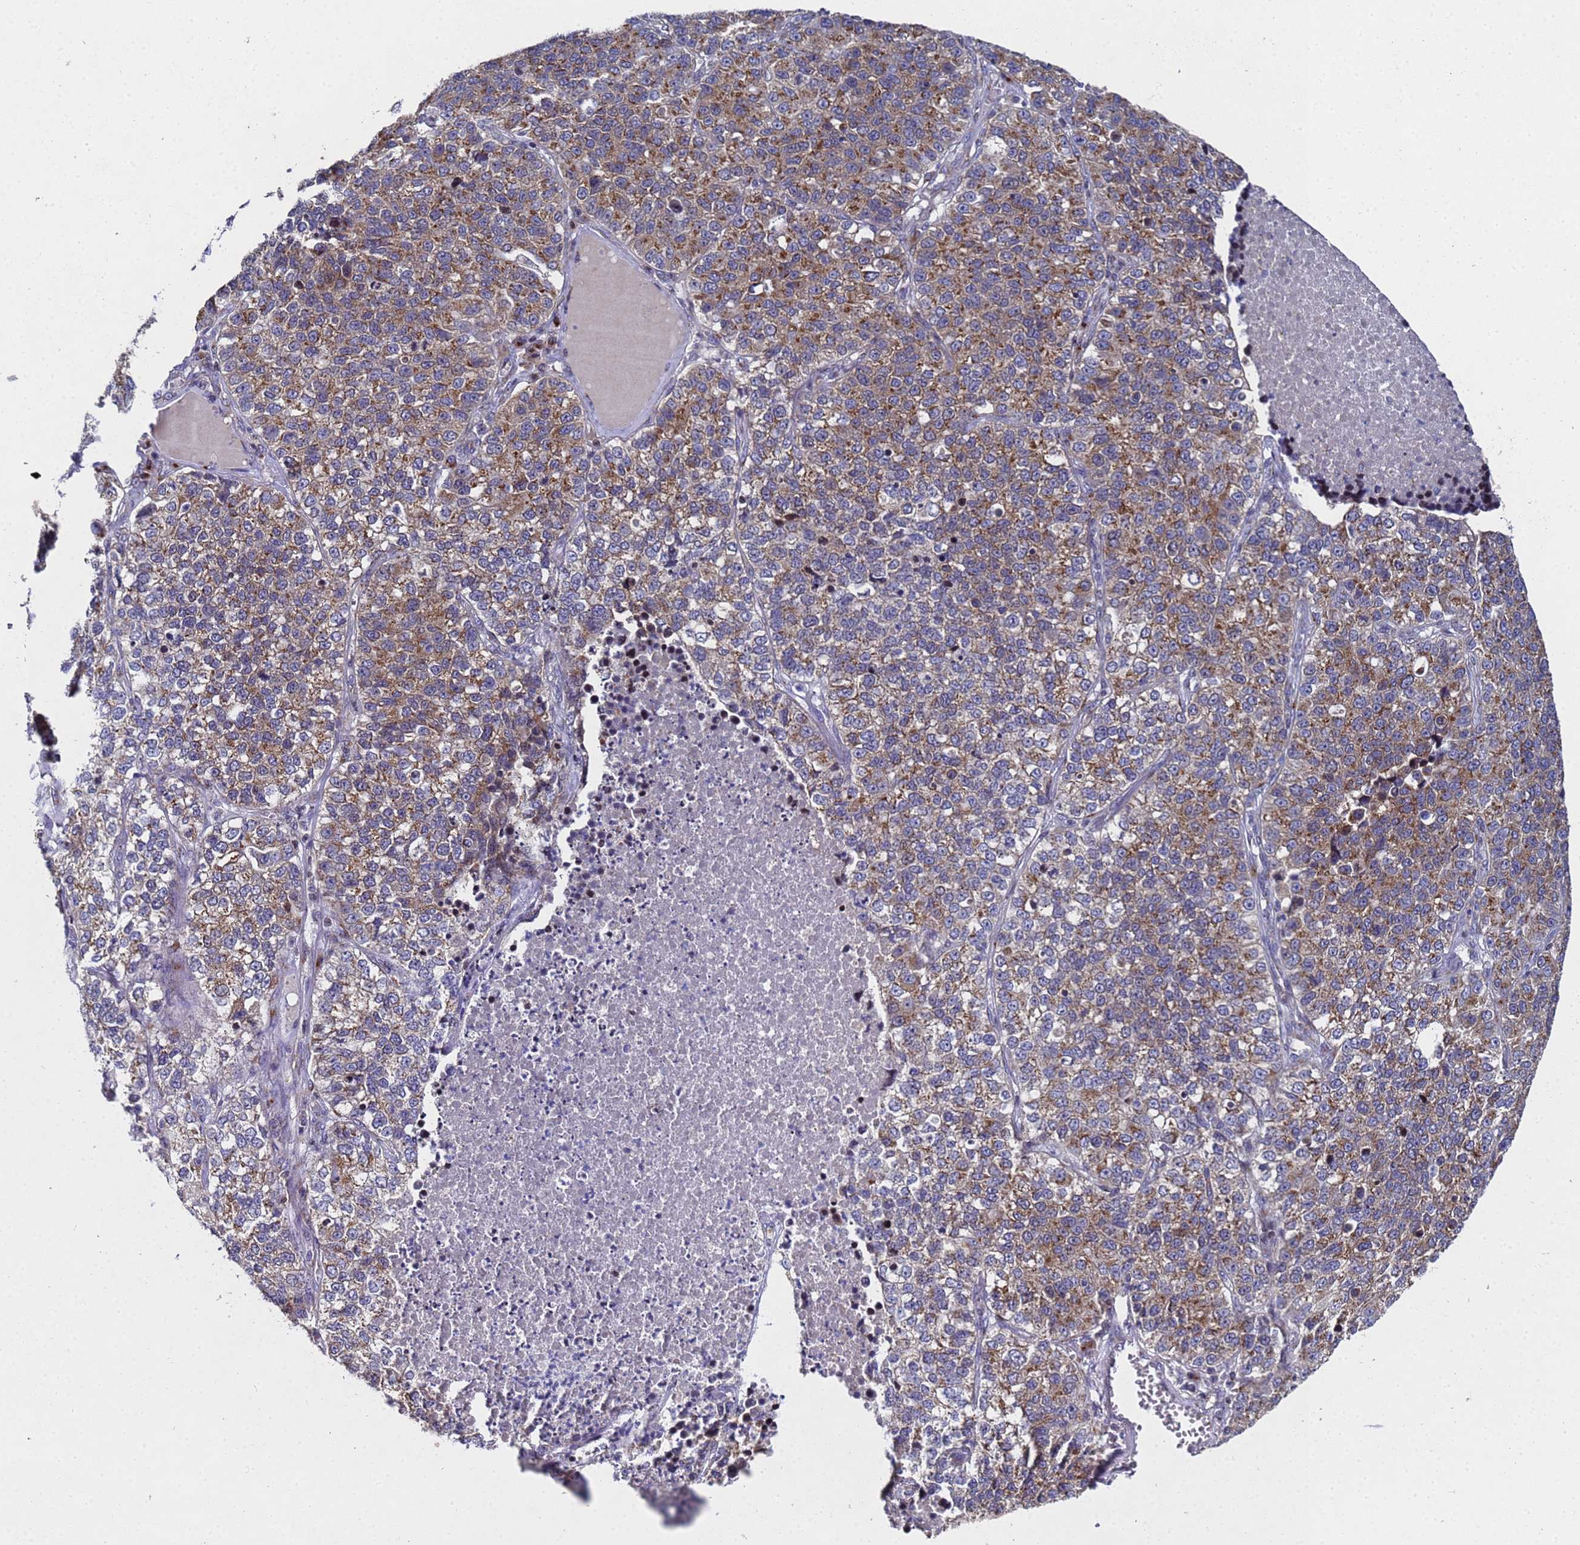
{"staining": {"intensity": "moderate", "quantity": ">75%", "location": "cytoplasmic/membranous"}, "tissue": "lung cancer", "cell_type": "Tumor cells", "image_type": "cancer", "snomed": [{"axis": "morphology", "description": "Adenocarcinoma, NOS"}, {"axis": "topography", "description": "Lung"}], "caption": "Moderate cytoplasmic/membranous positivity for a protein is identified in about >75% of tumor cells of adenocarcinoma (lung) using immunohistochemistry (IHC).", "gene": "NSUN6", "patient": {"sex": "male", "age": 49}}